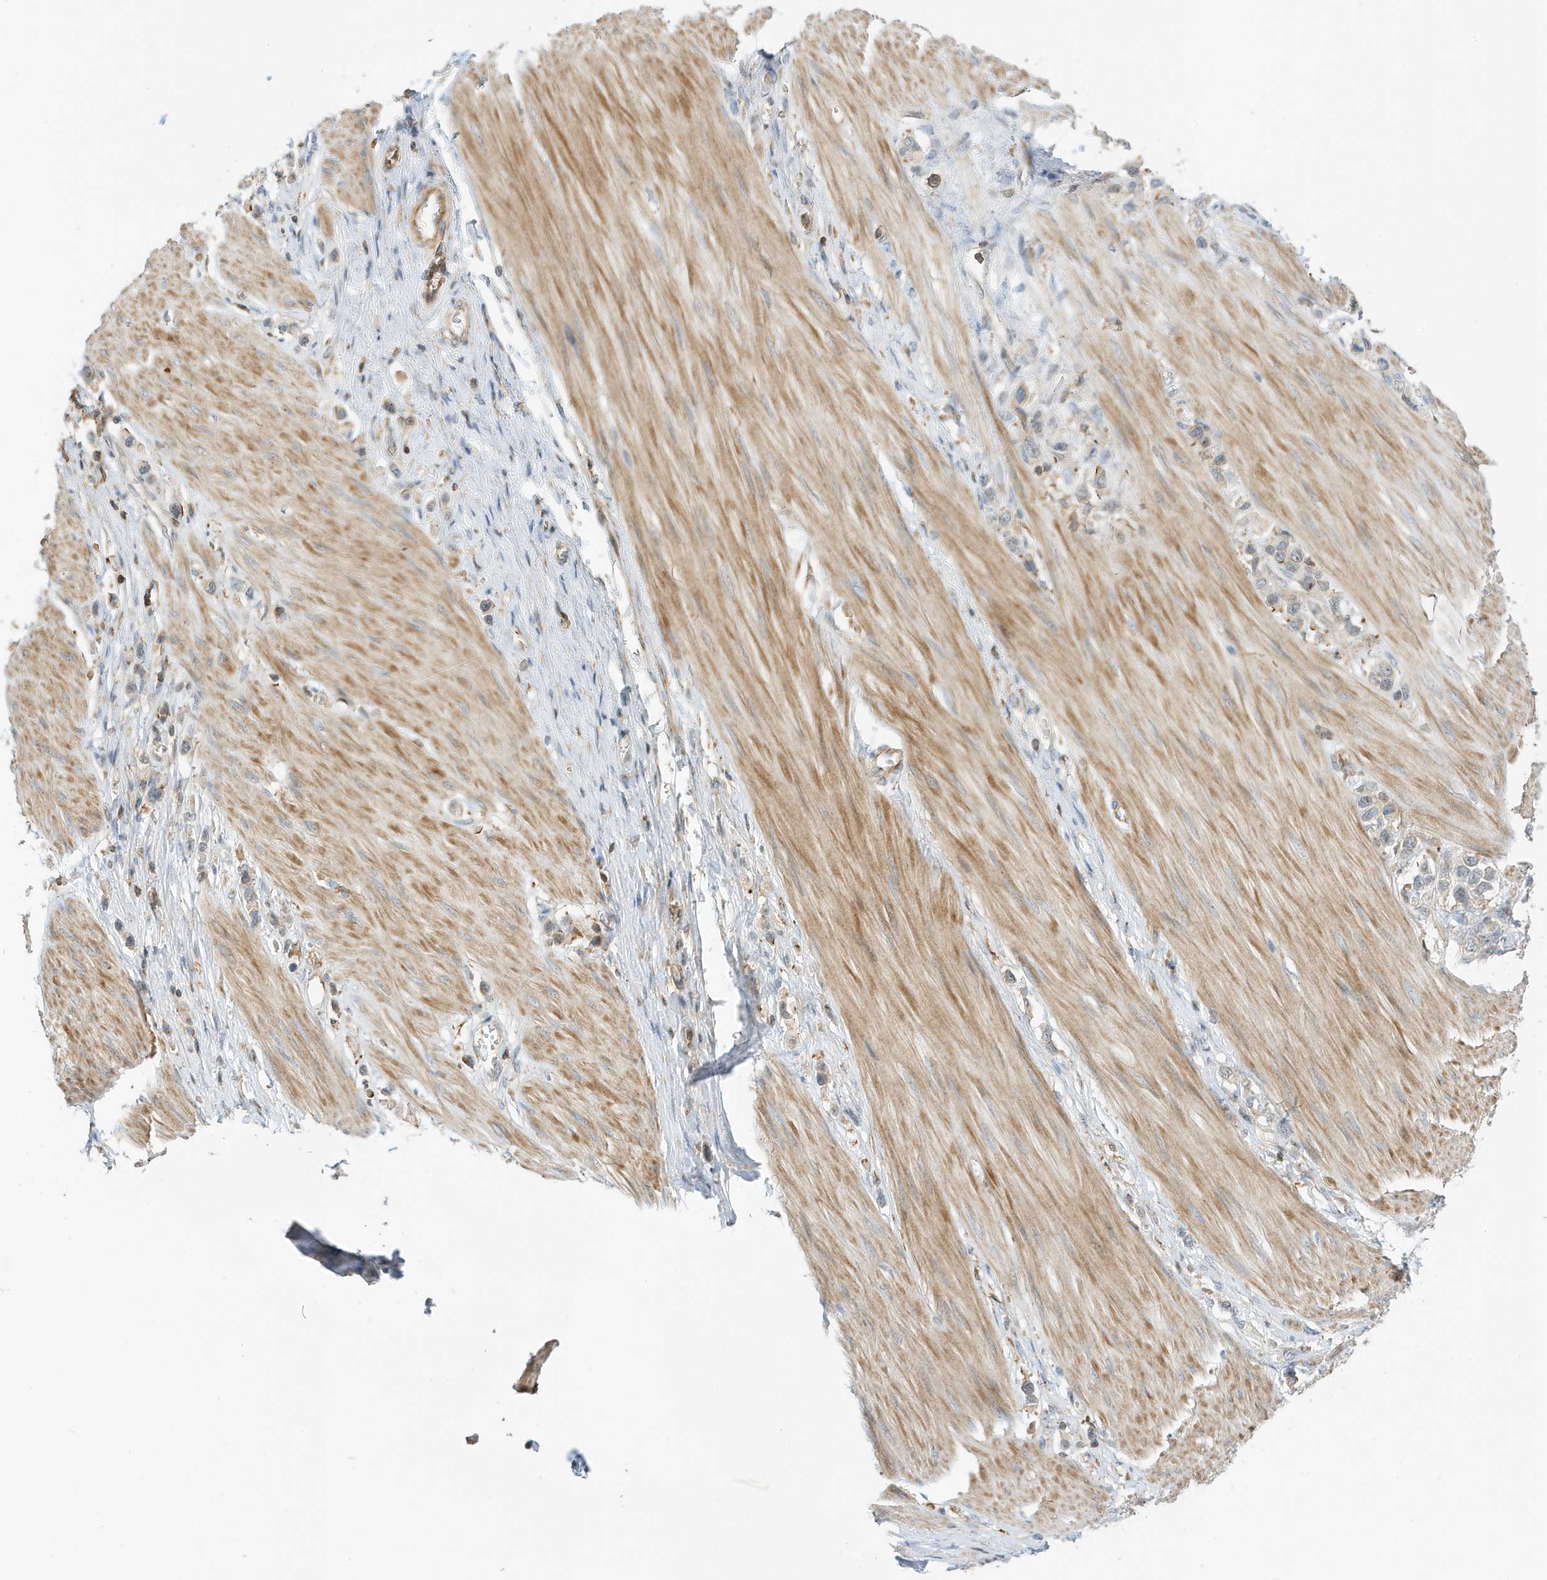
{"staining": {"intensity": "negative", "quantity": "none", "location": "none"}, "tissue": "stomach cancer", "cell_type": "Tumor cells", "image_type": "cancer", "snomed": [{"axis": "morphology", "description": "Adenocarcinoma, NOS"}, {"axis": "topography", "description": "Stomach"}], "caption": "Human stomach cancer (adenocarcinoma) stained for a protein using immunohistochemistry shows no staining in tumor cells.", "gene": "TATDN3", "patient": {"sex": "female", "age": 65}}